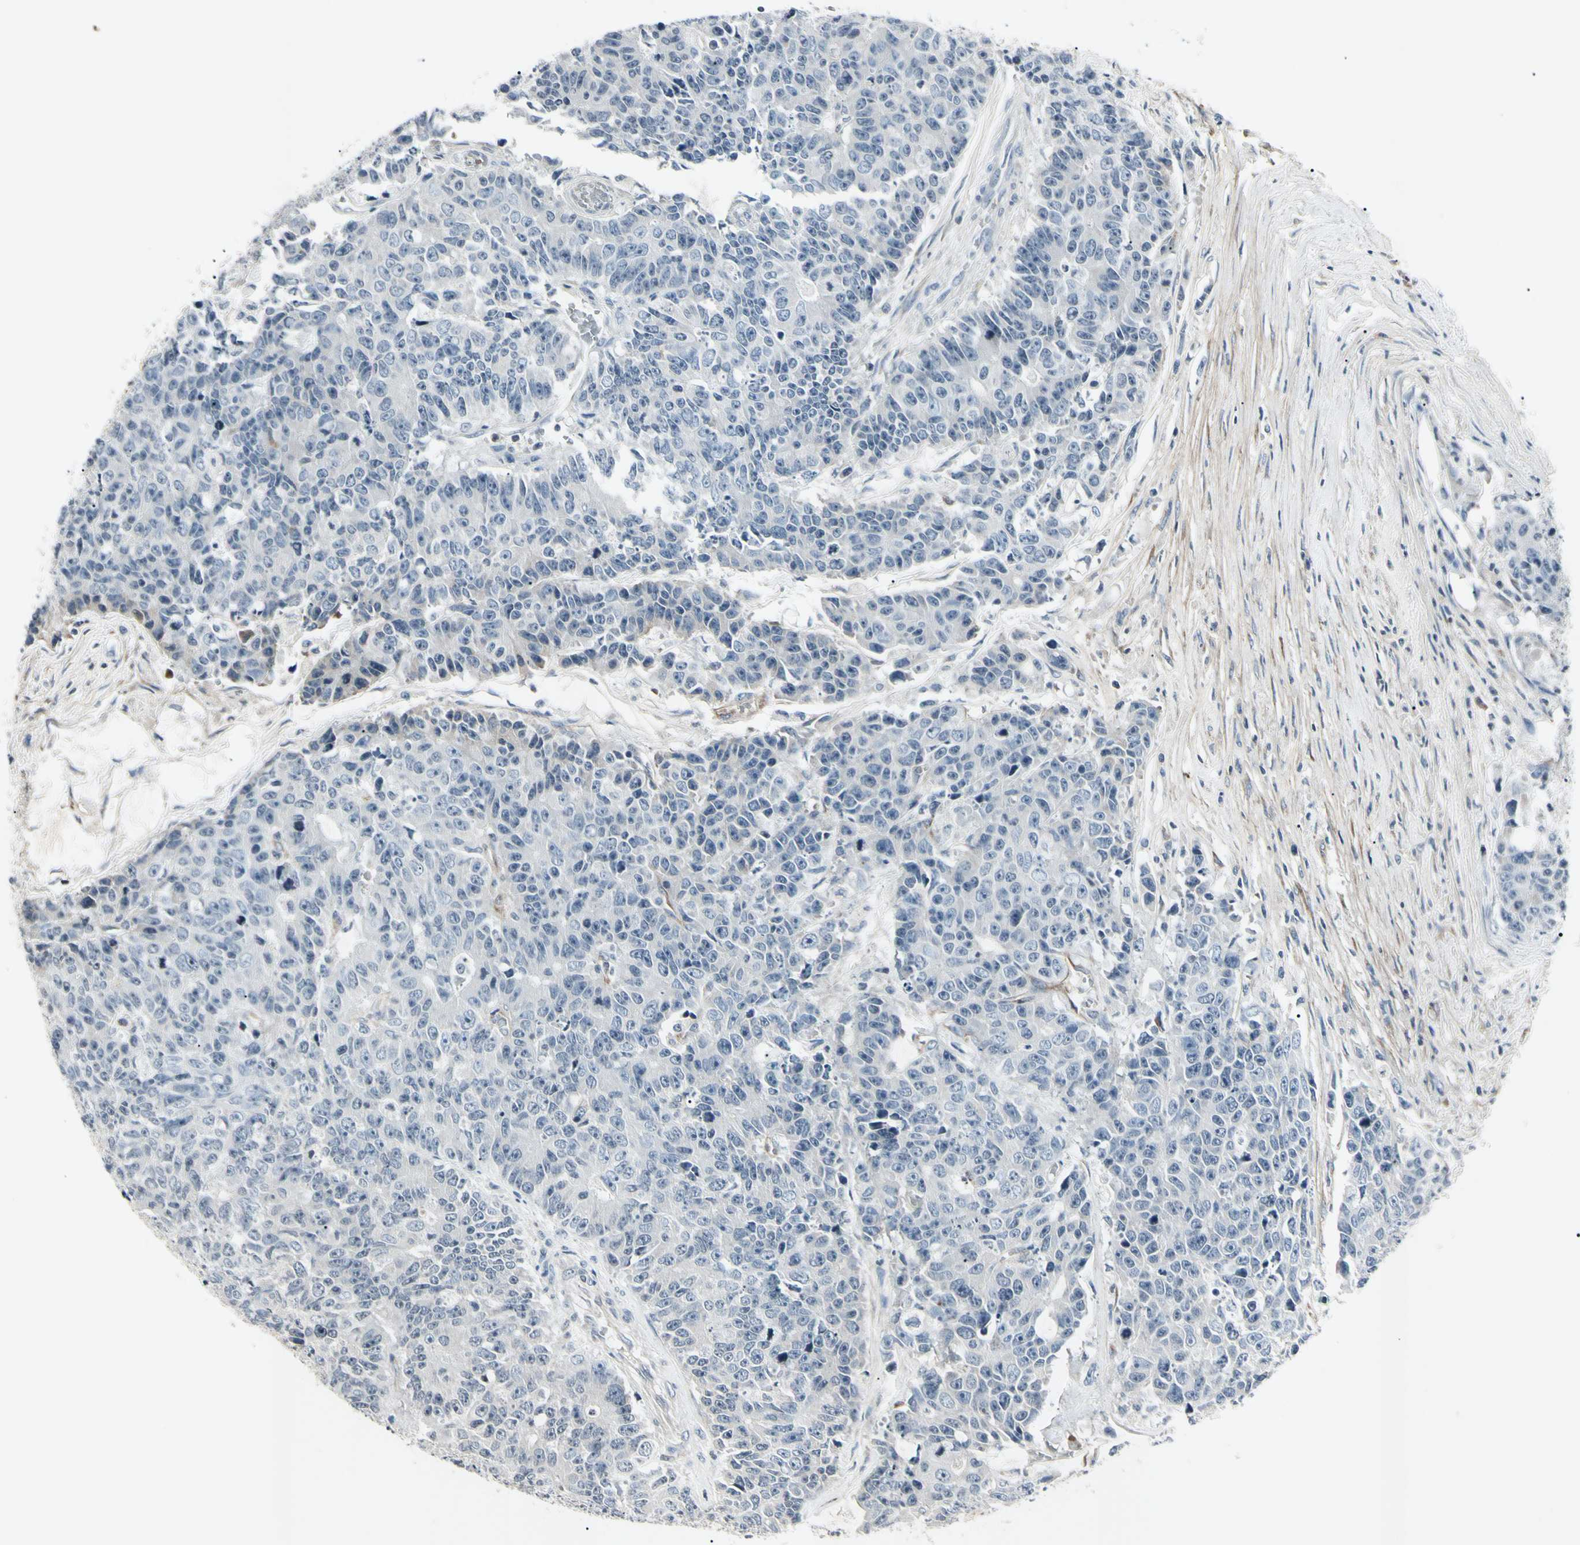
{"staining": {"intensity": "negative", "quantity": "none", "location": "none"}, "tissue": "colorectal cancer", "cell_type": "Tumor cells", "image_type": "cancer", "snomed": [{"axis": "morphology", "description": "Adenocarcinoma, NOS"}, {"axis": "topography", "description": "Colon"}], "caption": "Tumor cells show no significant staining in colorectal cancer (adenocarcinoma). (IHC, brightfield microscopy, high magnification).", "gene": "AEBP1", "patient": {"sex": "female", "age": 86}}